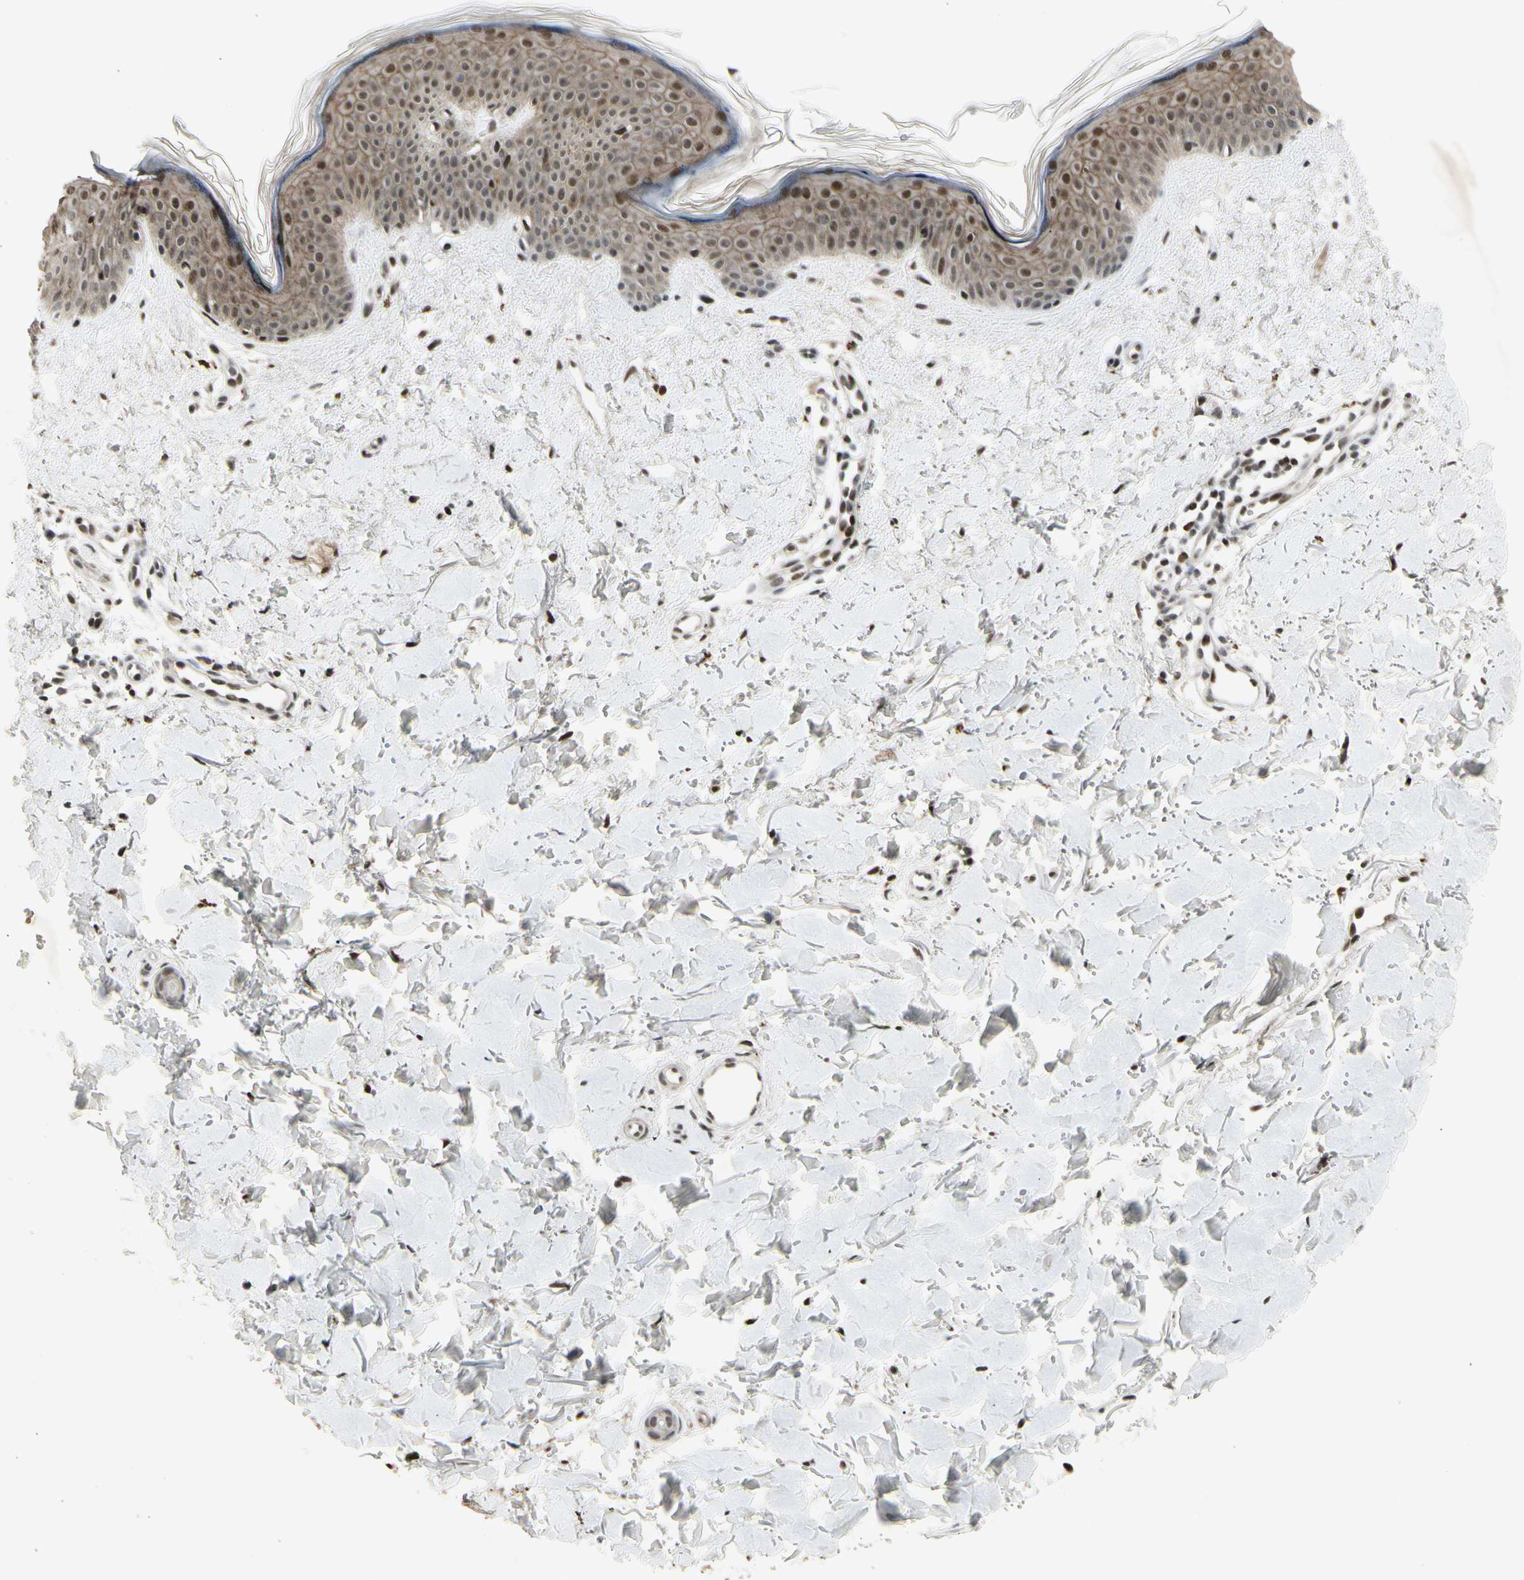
{"staining": {"intensity": "strong", "quantity": "25%-75%", "location": "nuclear"}, "tissue": "skin", "cell_type": "Fibroblasts", "image_type": "normal", "snomed": [{"axis": "morphology", "description": "Normal tissue, NOS"}, {"axis": "topography", "description": "Skin"}], "caption": "This micrograph exhibits immunohistochemistry staining of unremarkable skin, with high strong nuclear expression in about 25%-75% of fibroblasts.", "gene": "FOXJ2", "patient": {"sex": "female", "age": 56}}